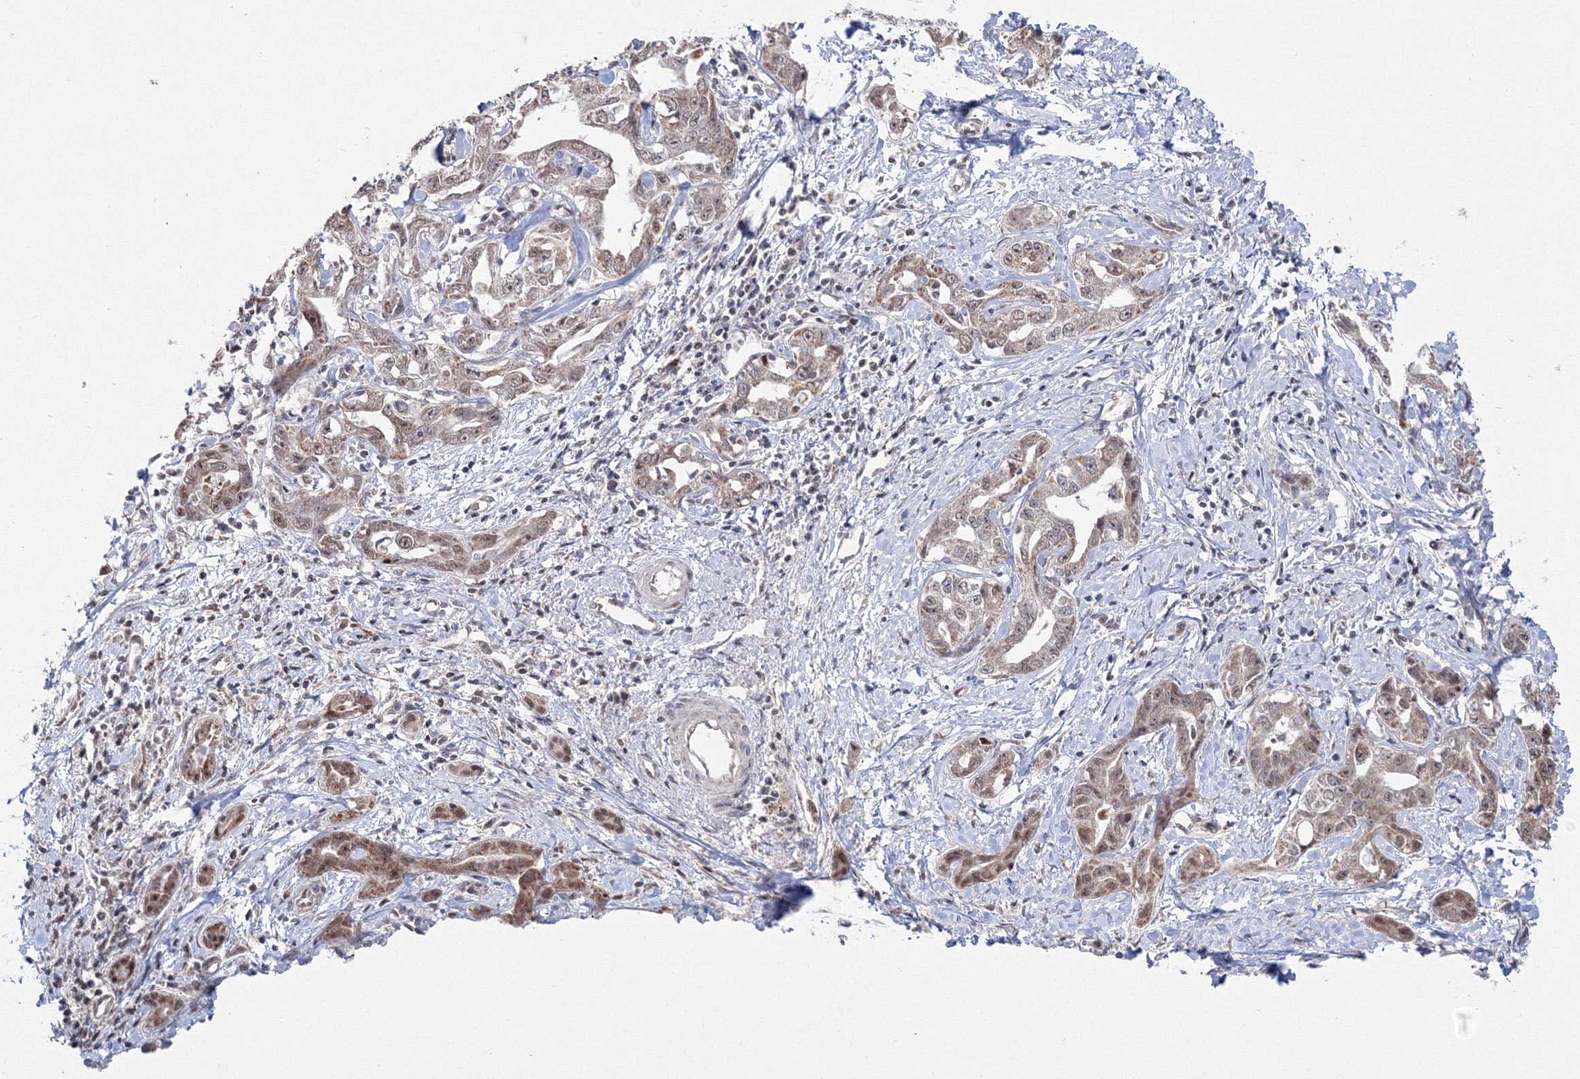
{"staining": {"intensity": "moderate", "quantity": ">75%", "location": "cytoplasmic/membranous,nuclear"}, "tissue": "liver cancer", "cell_type": "Tumor cells", "image_type": "cancer", "snomed": [{"axis": "morphology", "description": "Cholangiocarcinoma"}, {"axis": "topography", "description": "Liver"}], "caption": "The image exhibits a brown stain indicating the presence of a protein in the cytoplasmic/membranous and nuclear of tumor cells in liver cholangiocarcinoma.", "gene": "GRSF1", "patient": {"sex": "male", "age": 59}}